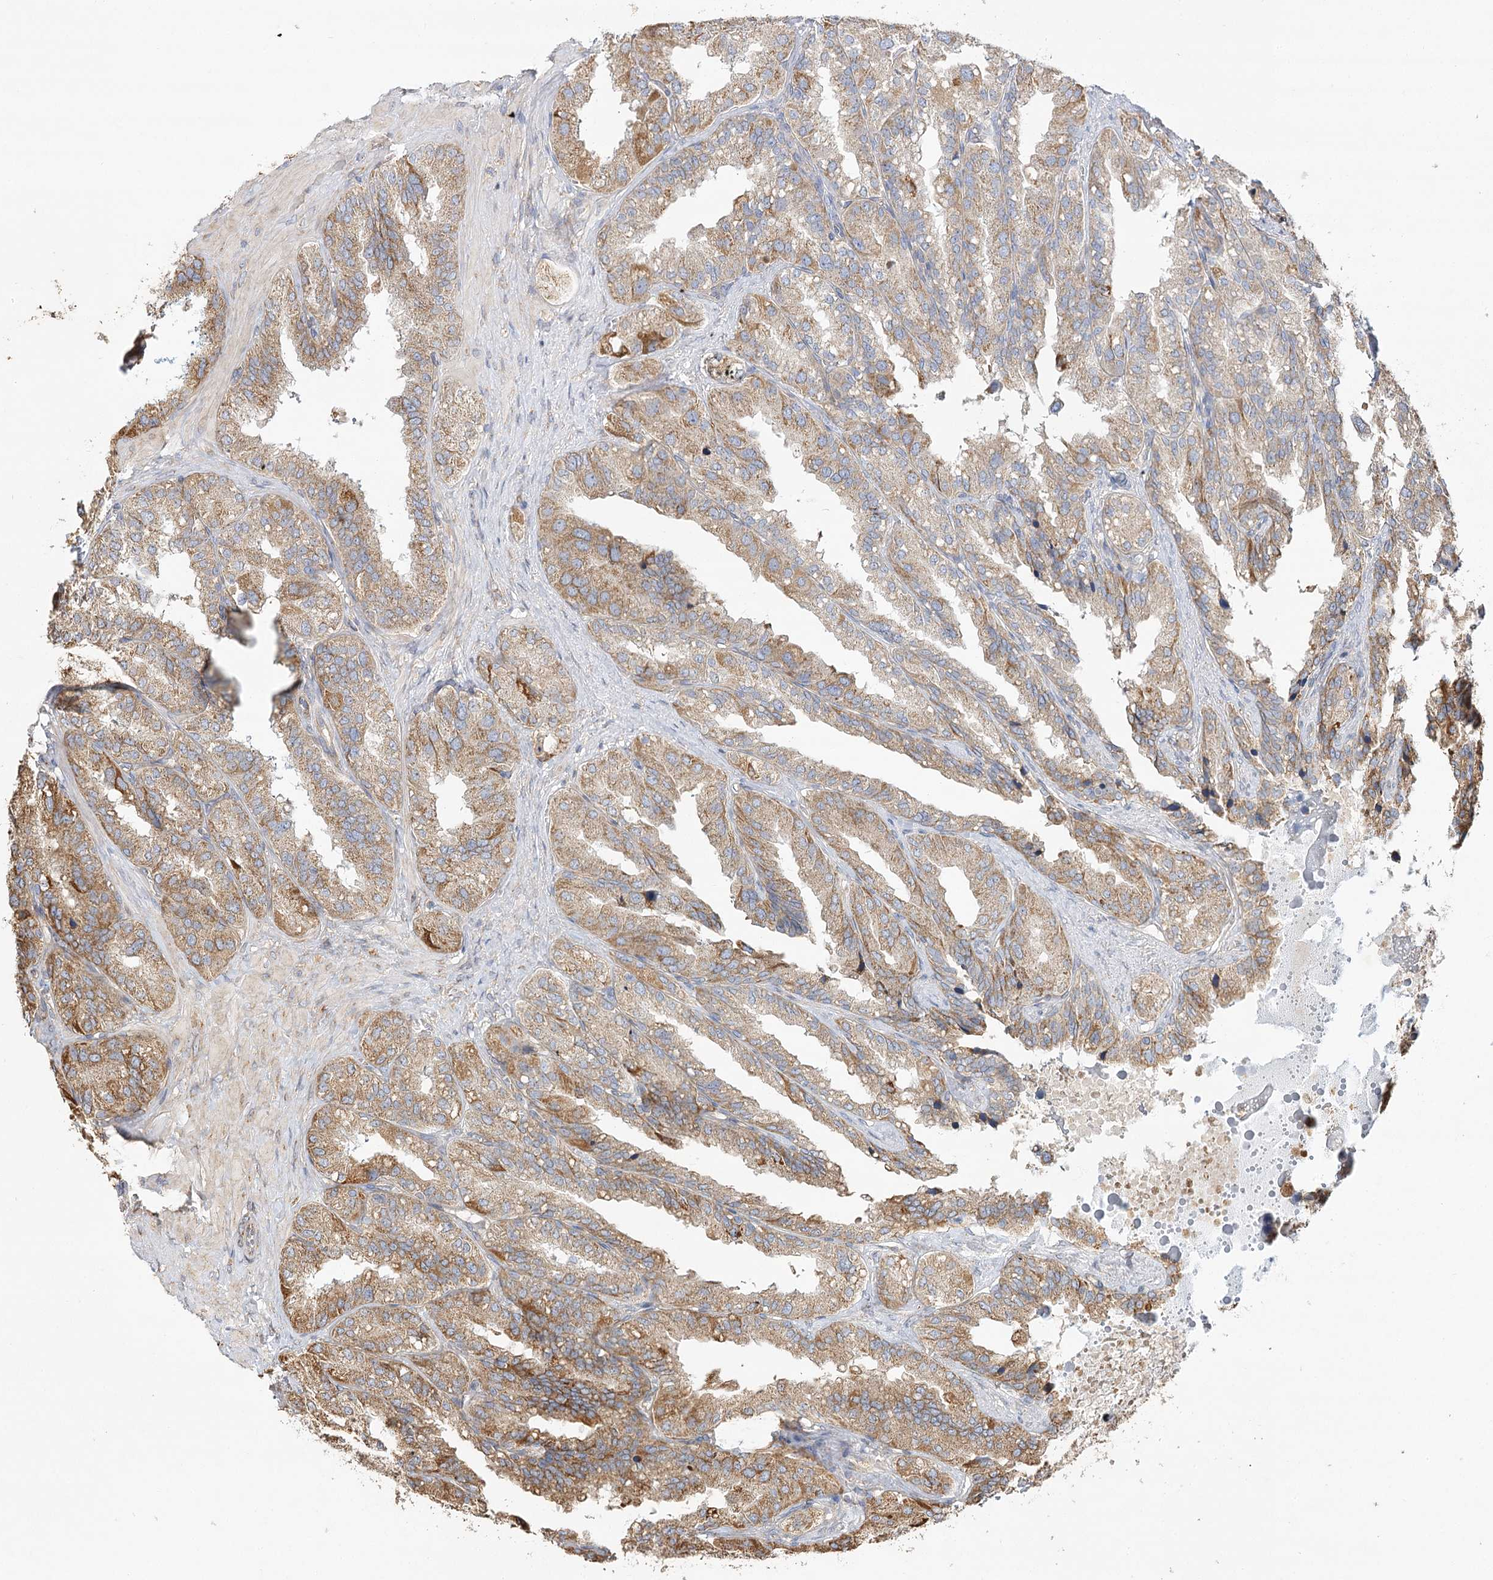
{"staining": {"intensity": "moderate", "quantity": ">75%", "location": "cytoplasmic/membranous"}, "tissue": "seminal vesicle", "cell_type": "Glandular cells", "image_type": "normal", "snomed": [{"axis": "morphology", "description": "Normal tissue, NOS"}, {"axis": "topography", "description": "Prostate"}, {"axis": "topography", "description": "Seminal veicle"}], "caption": "A brown stain labels moderate cytoplasmic/membranous positivity of a protein in glandular cells of benign seminal vesicle. (brown staining indicates protein expression, while blue staining denotes nuclei).", "gene": "ZFYVE16", "patient": {"sex": "male", "age": 51}}